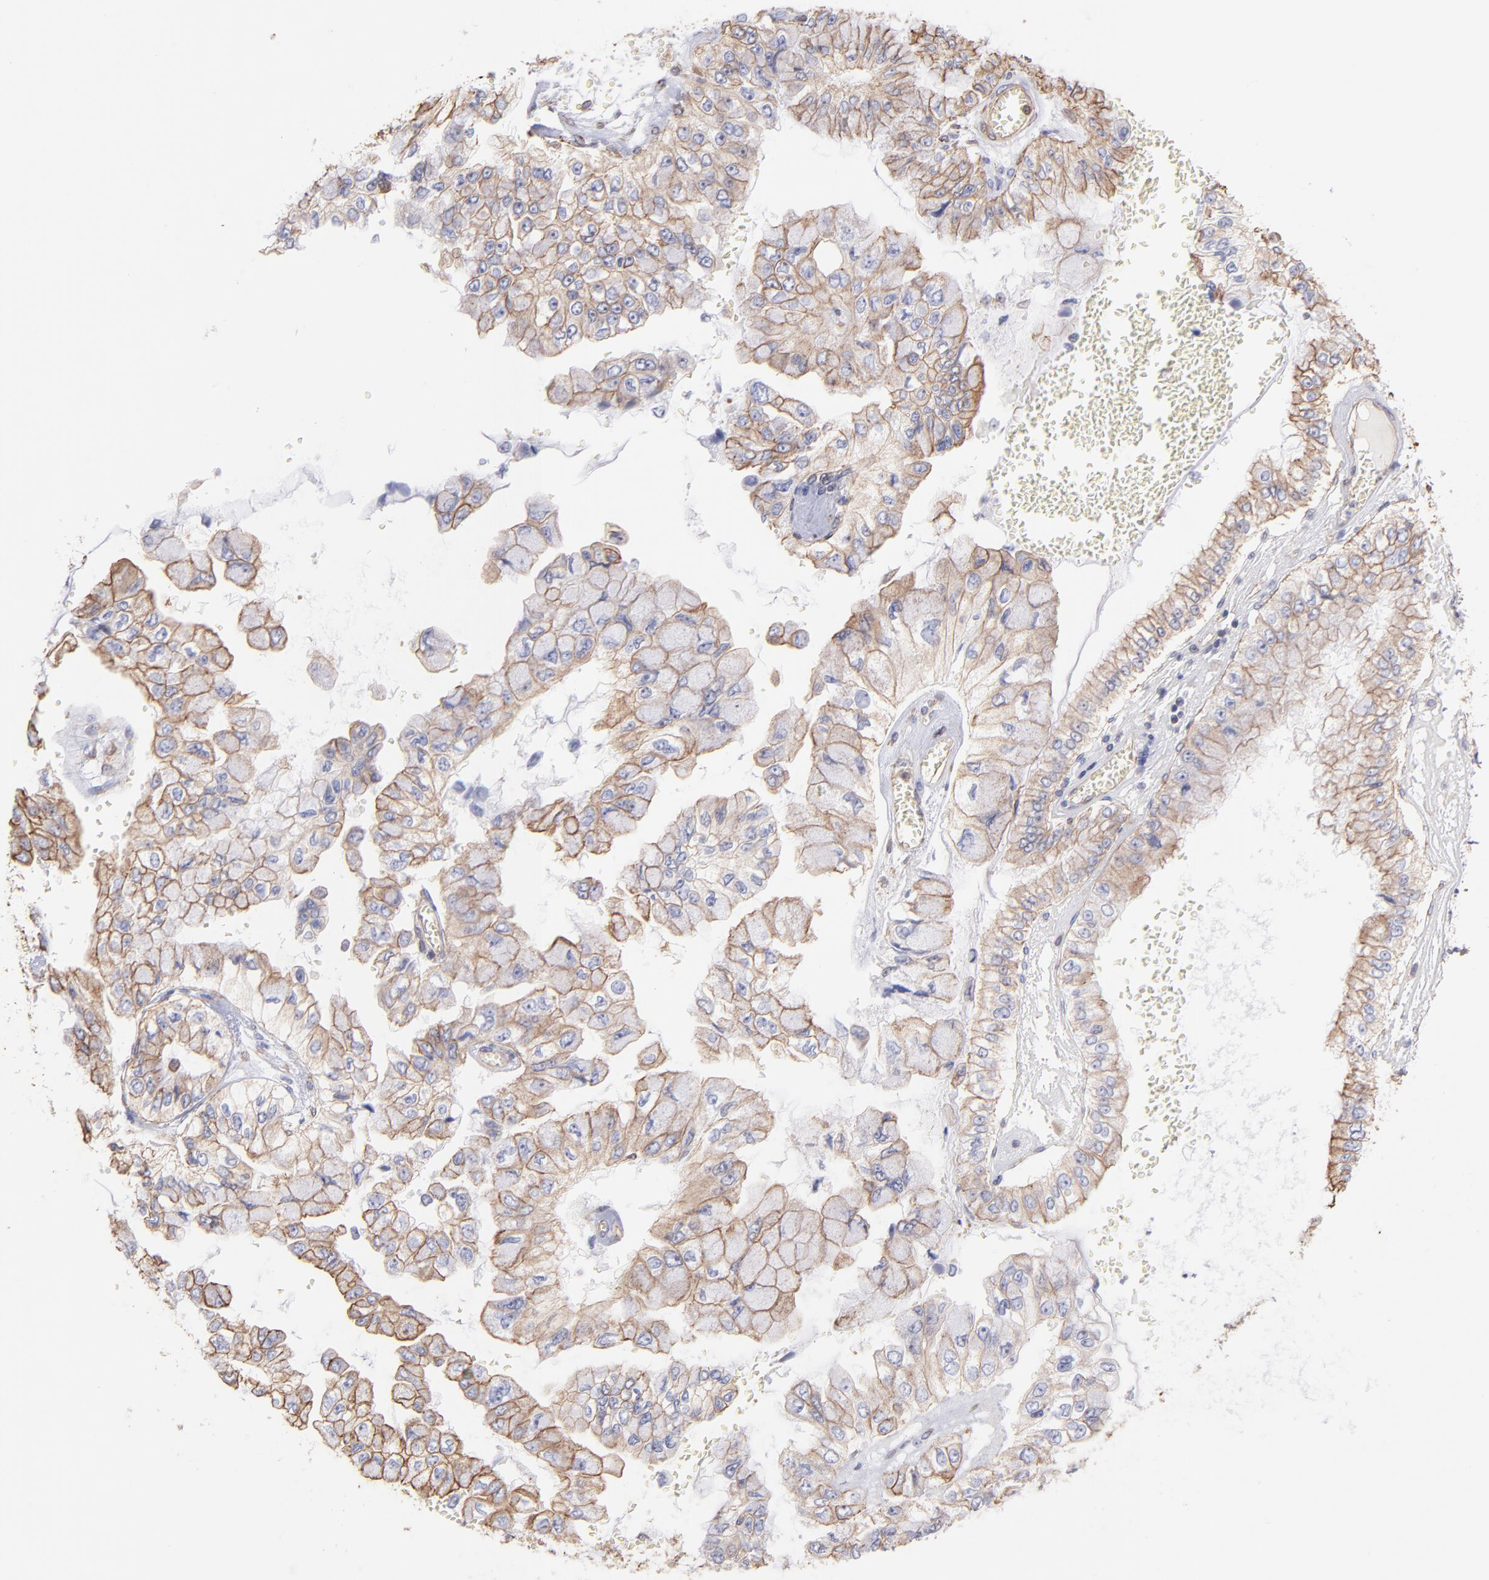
{"staining": {"intensity": "moderate", "quantity": "25%-75%", "location": "cytoplasmic/membranous"}, "tissue": "liver cancer", "cell_type": "Tumor cells", "image_type": "cancer", "snomed": [{"axis": "morphology", "description": "Cholangiocarcinoma"}, {"axis": "topography", "description": "Liver"}], "caption": "A micrograph of human cholangiocarcinoma (liver) stained for a protein exhibits moderate cytoplasmic/membranous brown staining in tumor cells.", "gene": "PLEC", "patient": {"sex": "female", "age": 79}}